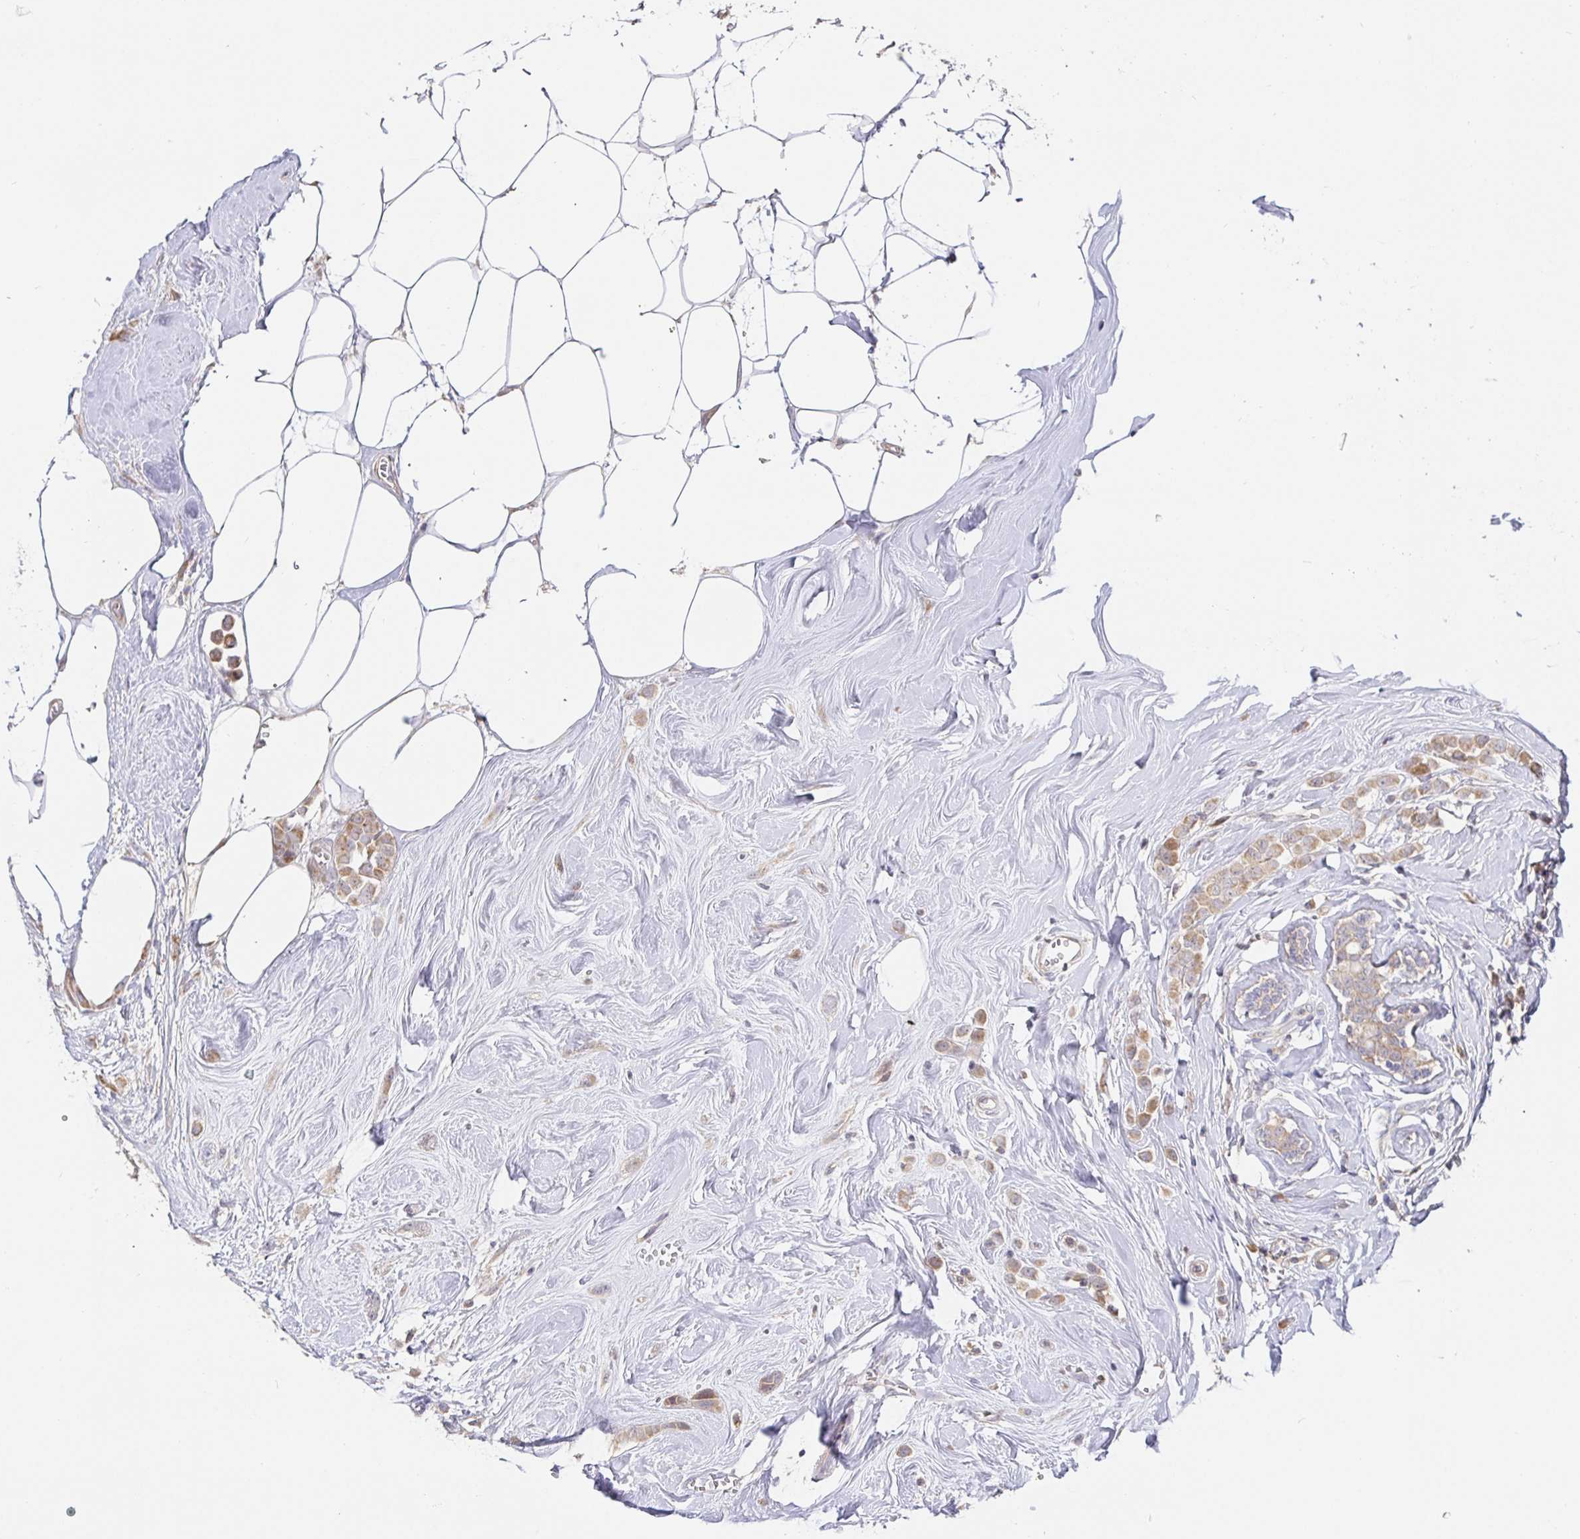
{"staining": {"intensity": "moderate", "quantity": ">75%", "location": "cytoplasmic/membranous"}, "tissue": "breast cancer", "cell_type": "Tumor cells", "image_type": "cancer", "snomed": [{"axis": "morphology", "description": "Duct carcinoma"}, {"axis": "topography", "description": "Breast"}], "caption": "Breast invasive ductal carcinoma tissue displays moderate cytoplasmic/membranous expression in about >75% of tumor cells", "gene": "ZDHHC11", "patient": {"sex": "female", "age": 80}}